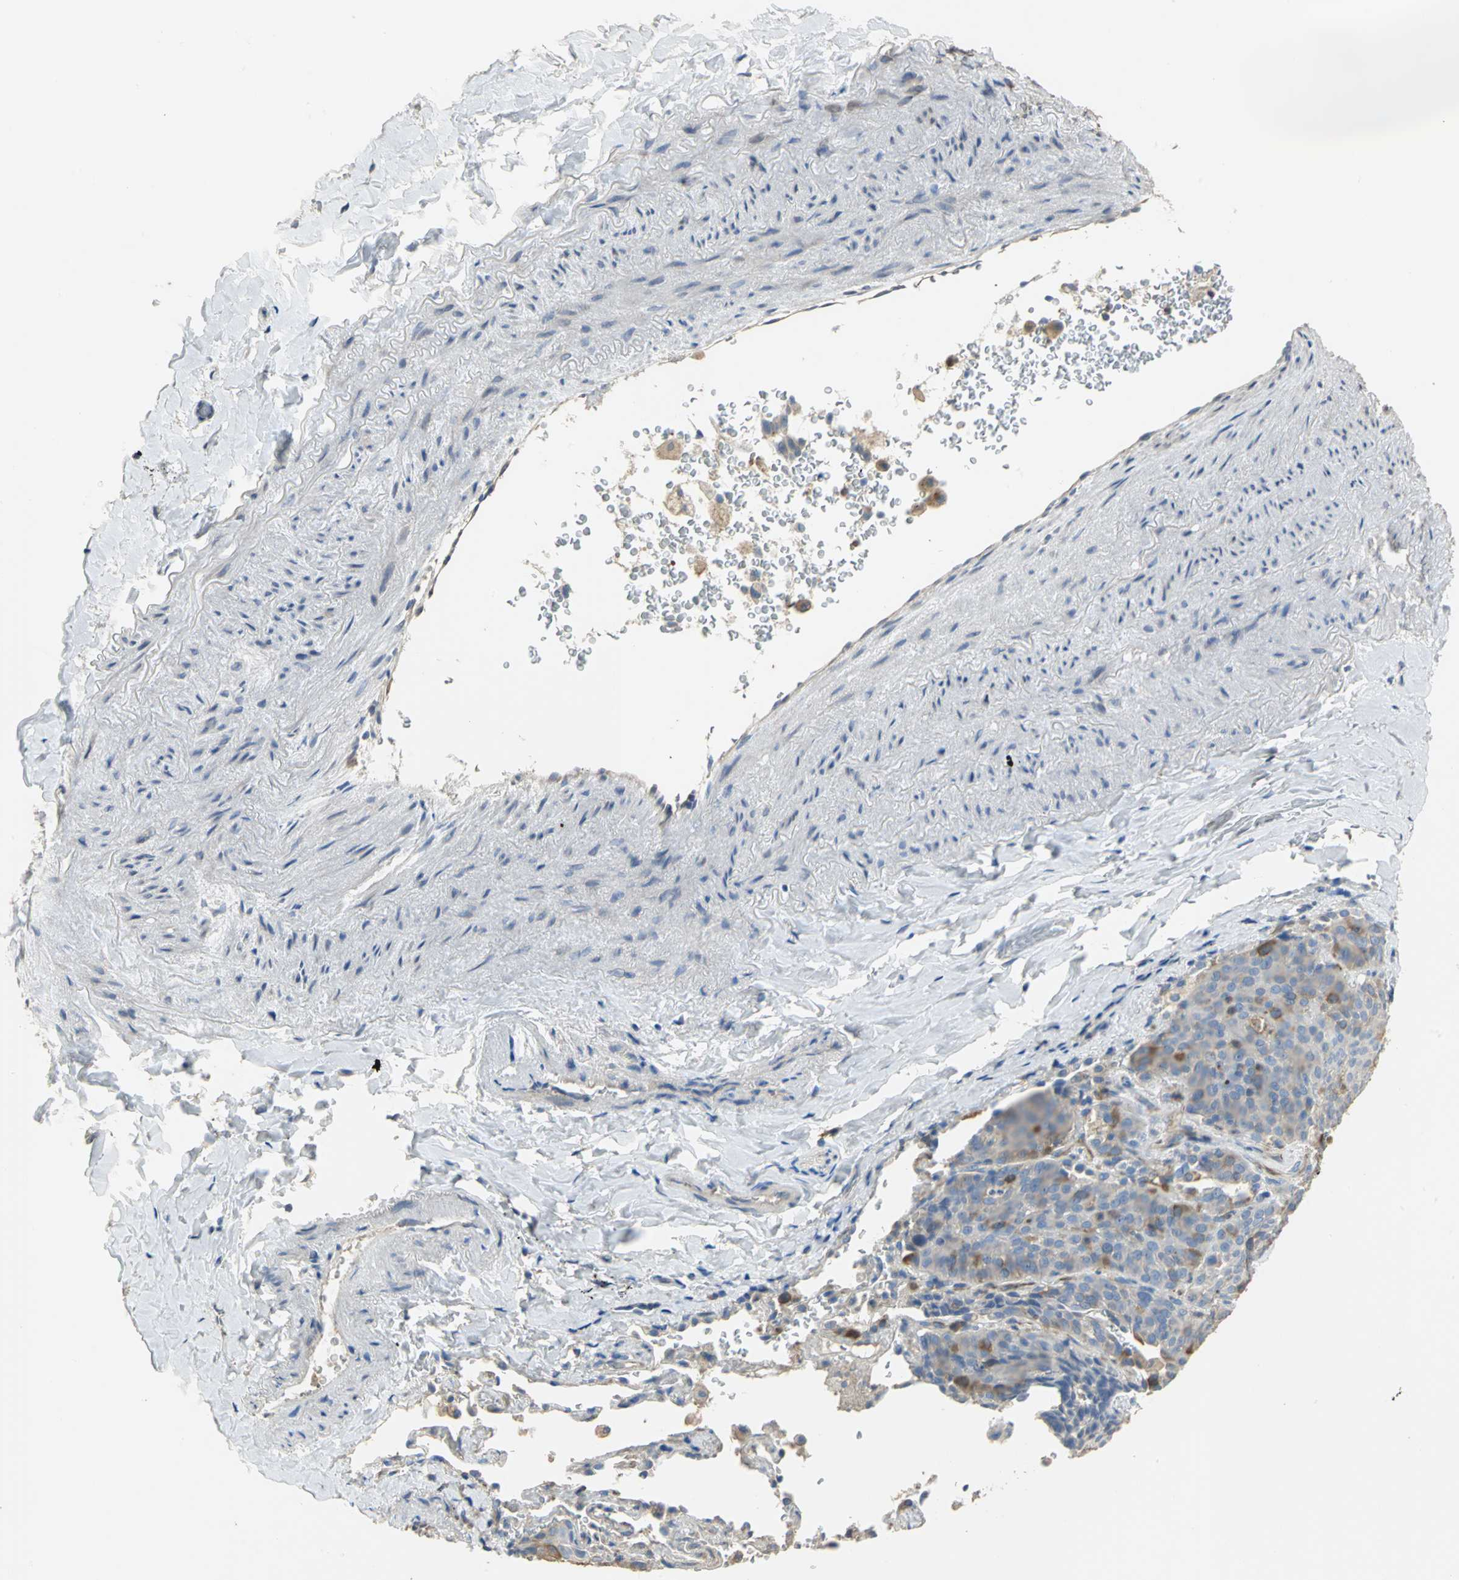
{"staining": {"intensity": "strong", "quantity": "<25%", "location": "cytoplasmic/membranous"}, "tissue": "lung cancer", "cell_type": "Tumor cells", "image_type": "cancer", "snomed": [{"axis": "morphology", "description": "Squamous cell carcinoma, NOS"}, {"axis": "topography", "description": "Lung"}], "caption": "Brown immunohistochemical staining in lung squamous cell carcinoma reveals strong cytoplasmic/membranous expression in approximately <25% of tumor cells.", "gene": "DLGAP5", "patient": {"sex": "male", "age": 54}}